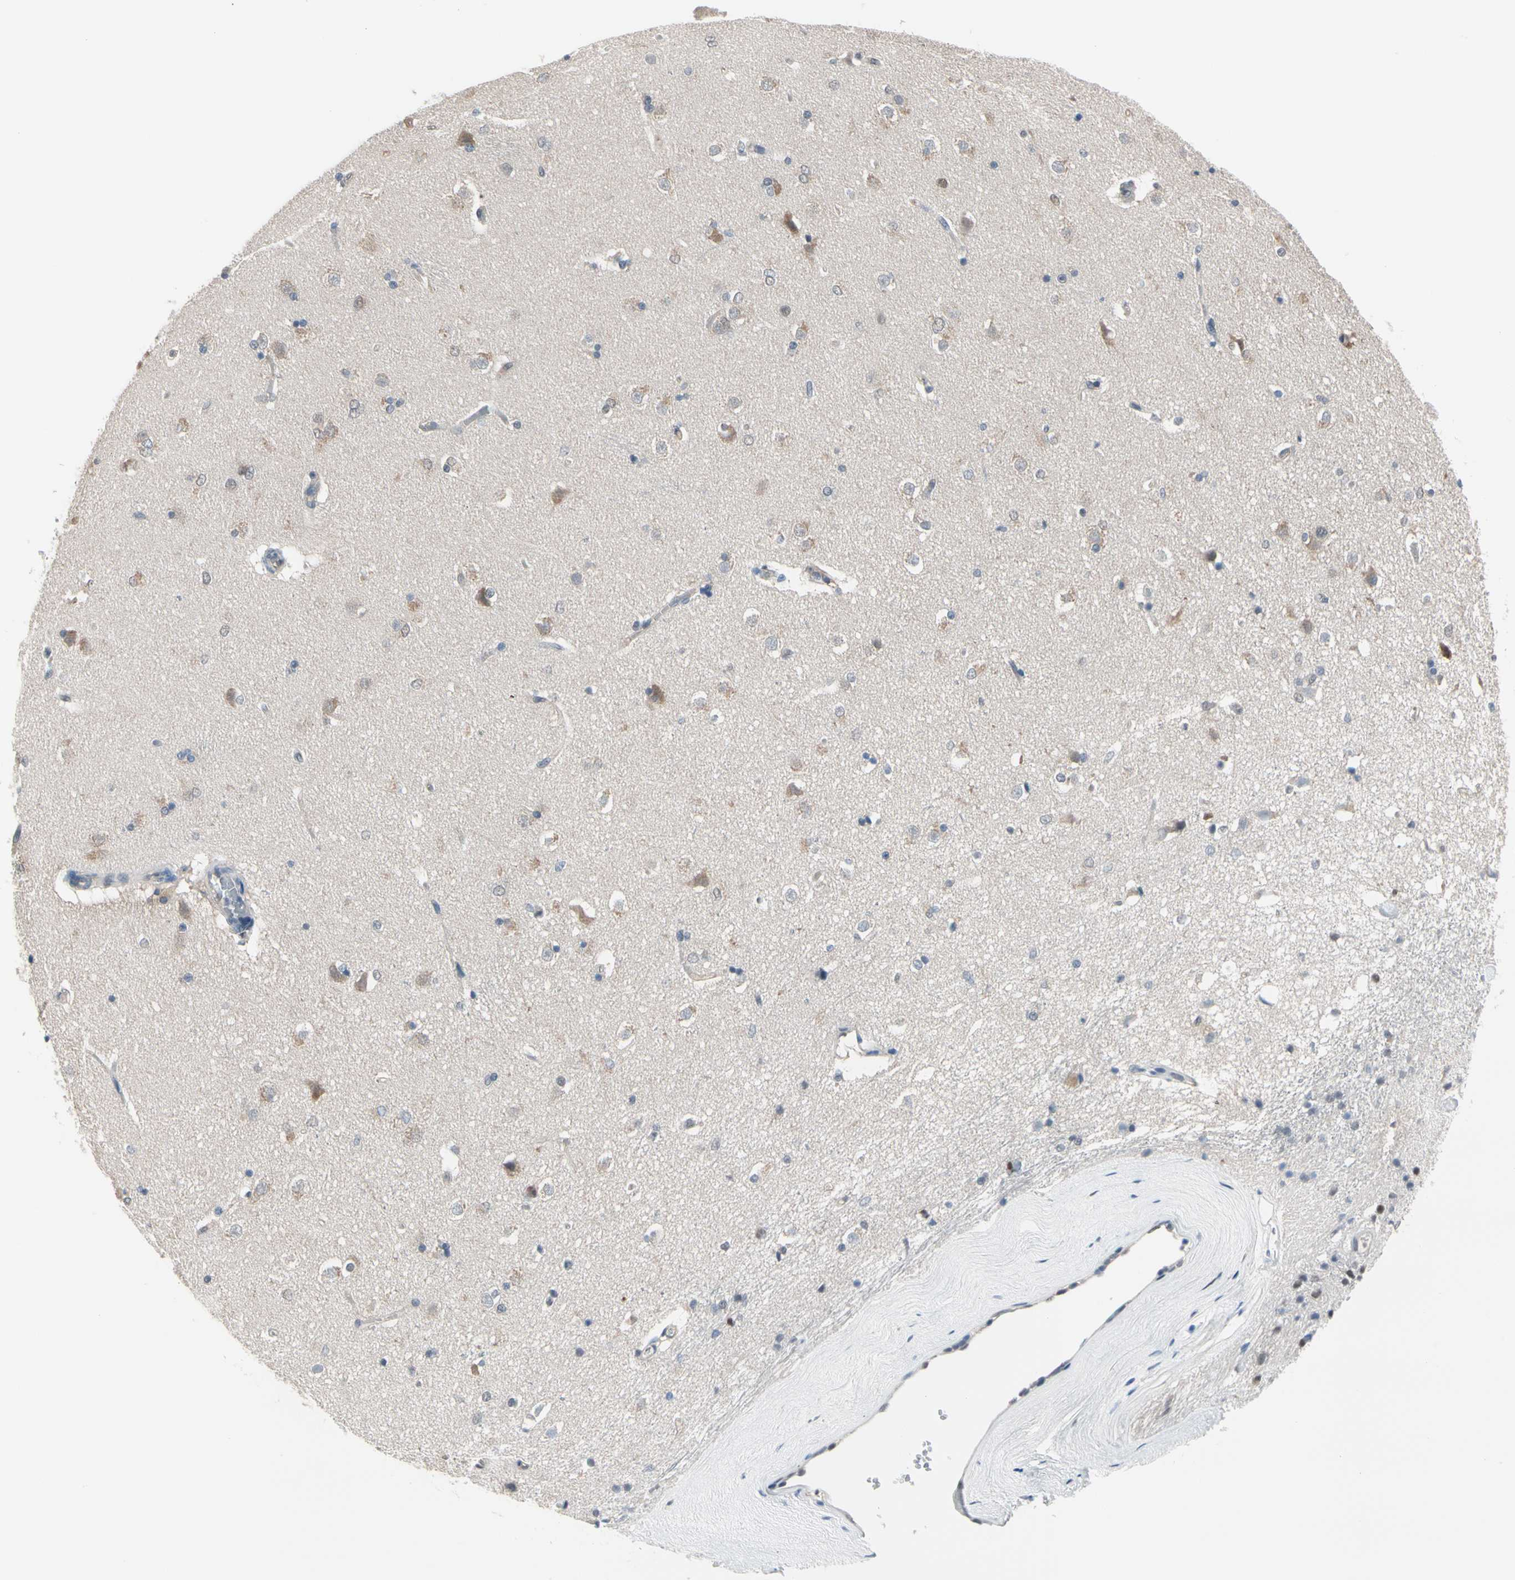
{"staining": {"intensity": "weak", "quantity": "25%-75%", "location": "cytoplasmic/membranous,nuclear"}, "tissue": "caudate", "cell_type": "Glial cells", "image_type": "normal", "snomed": [{"axis": "morphology", "description": "Normal tissue, NOS"}, {"axis": "topography", "description": "Lateral ventricle wall"}], "caption": "Protein staining of benign caudate demonstrates weak cytoplasmic/membranous,nuclear staining in approximately 25%-75% of glial cells.", "gene": "ENSG00000256646", "patient": {"sex": "female", "age": 19}}